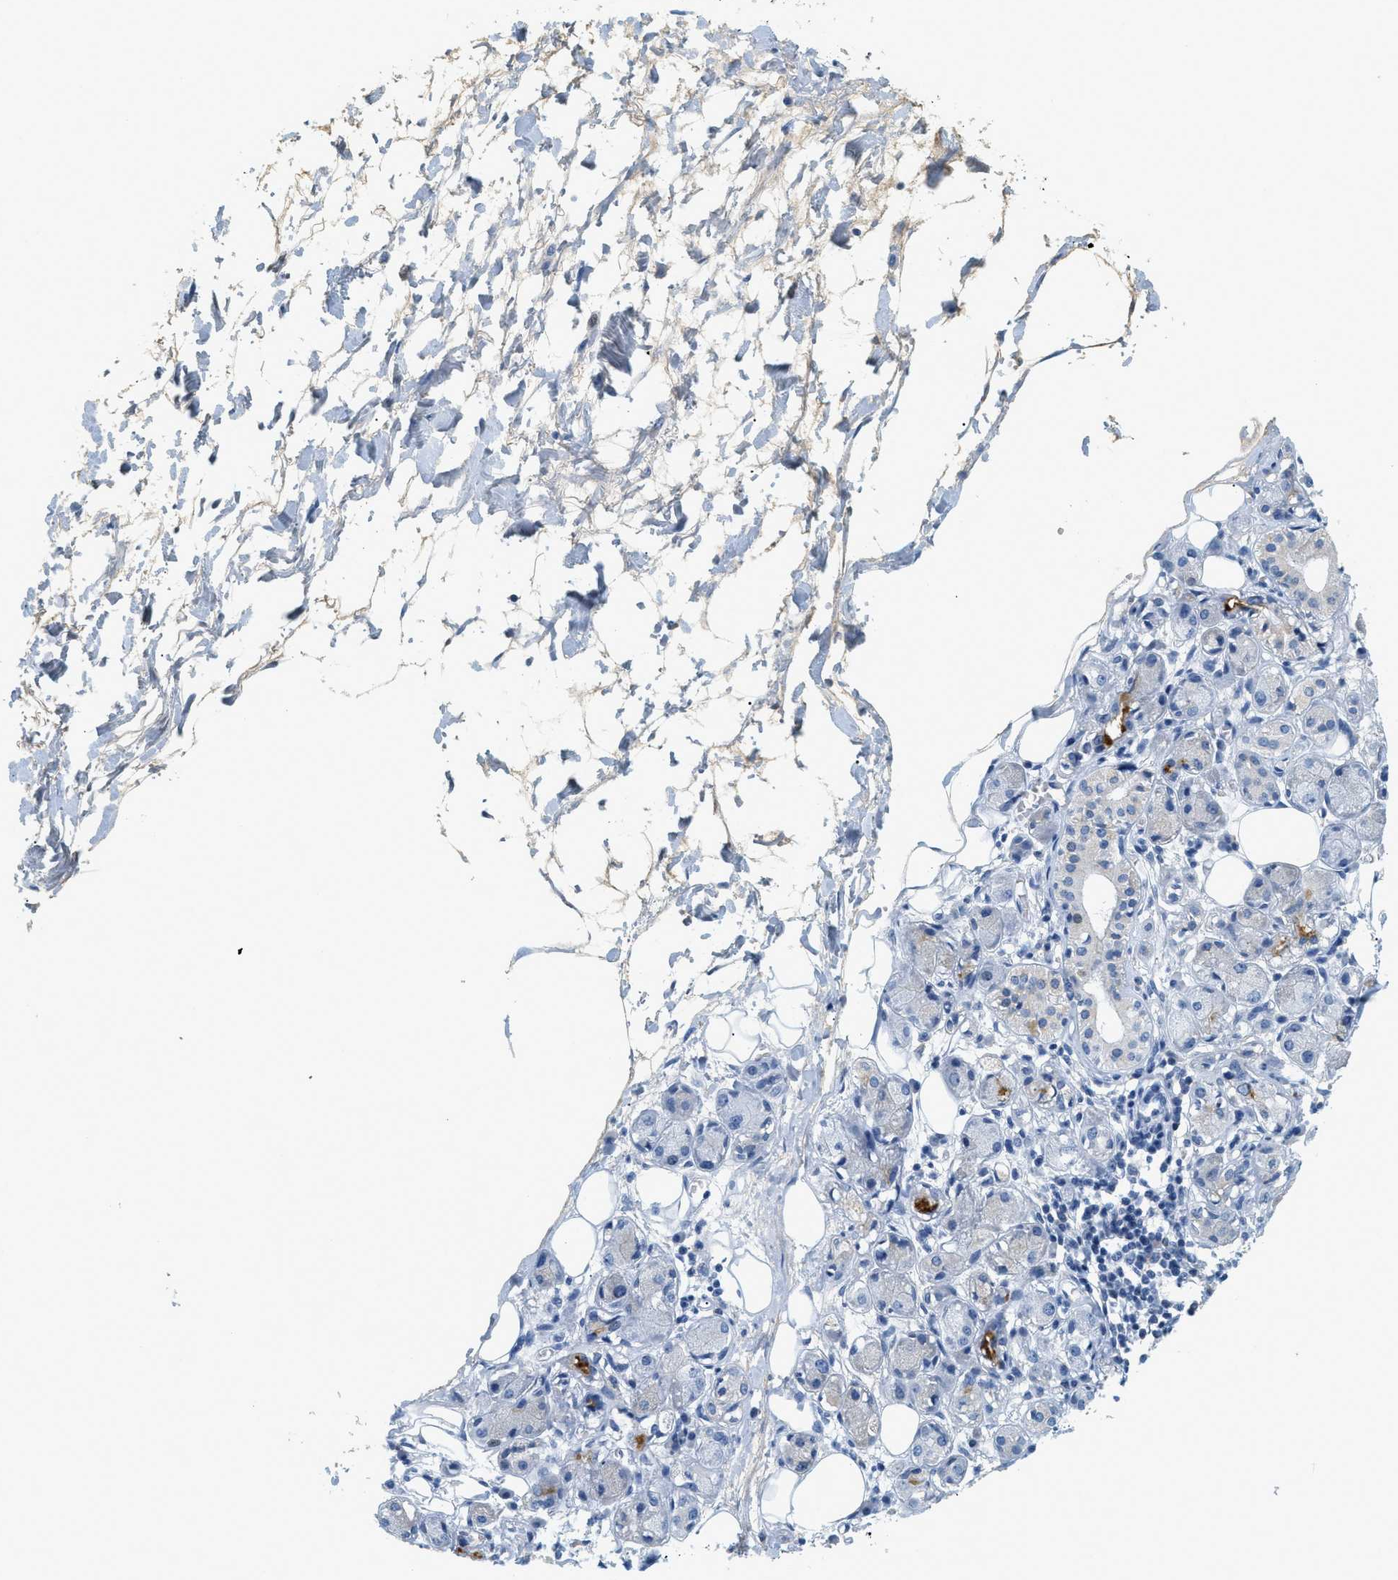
{"staining": {"intensity": "negative", "quantity": "none", "location": "none"}, "tissue": "adipose tissue", "cell_type": "Adipocytes", "image_type": "normal", "snomed": [{"axis": "morphology", "description": "Normal tissue, NOS"}, {"axis": "morphology", "description": "Inflammation, NOS"}, {"axis": "topography", "description": "Vascular tissue"}, {"axis": "topography", "description": "Salivary gland"}], "caption": "Immunohistochemistry of normal human adipose tissue shows no expression in adipocytes.", "gene": "LCN2", "patient": {"sex": "female", "age": 75}}